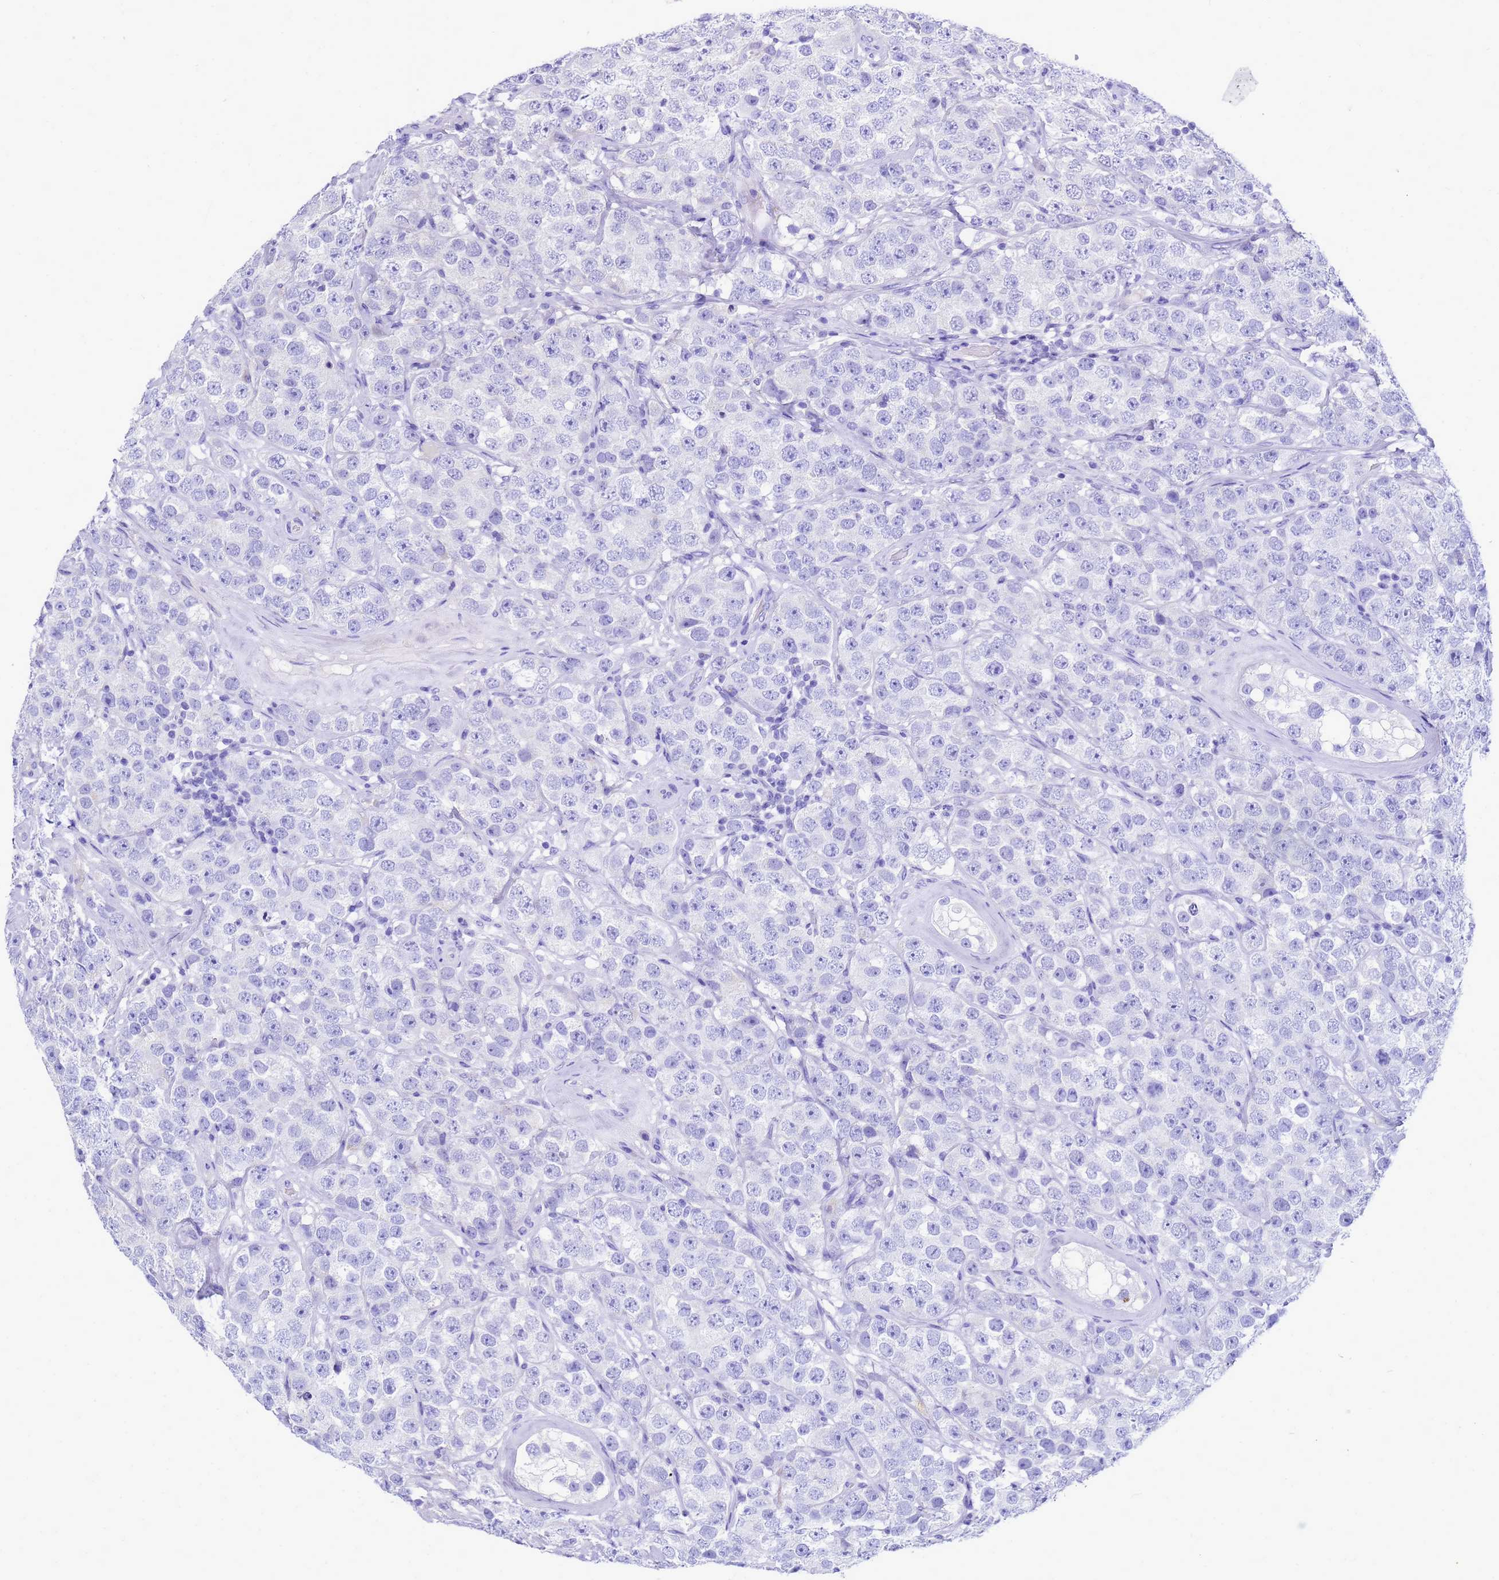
{"staining": {"intensity": "negative", "quantity": "none", "location": "none"}, "tissue": "testis cancer", "cell_type": "Tumor cells", "image_type": "cancer", "snomed": [{"axis": "morphology", "description": "Seminoma, NOS"}, {"axis": "topography", "description": "Testis"}], "caption": "The image displays no significant staining in tumor cells of testis seminoma.", "gene": "OR52E2", "patient": {"sex": "male", "age": 28}}